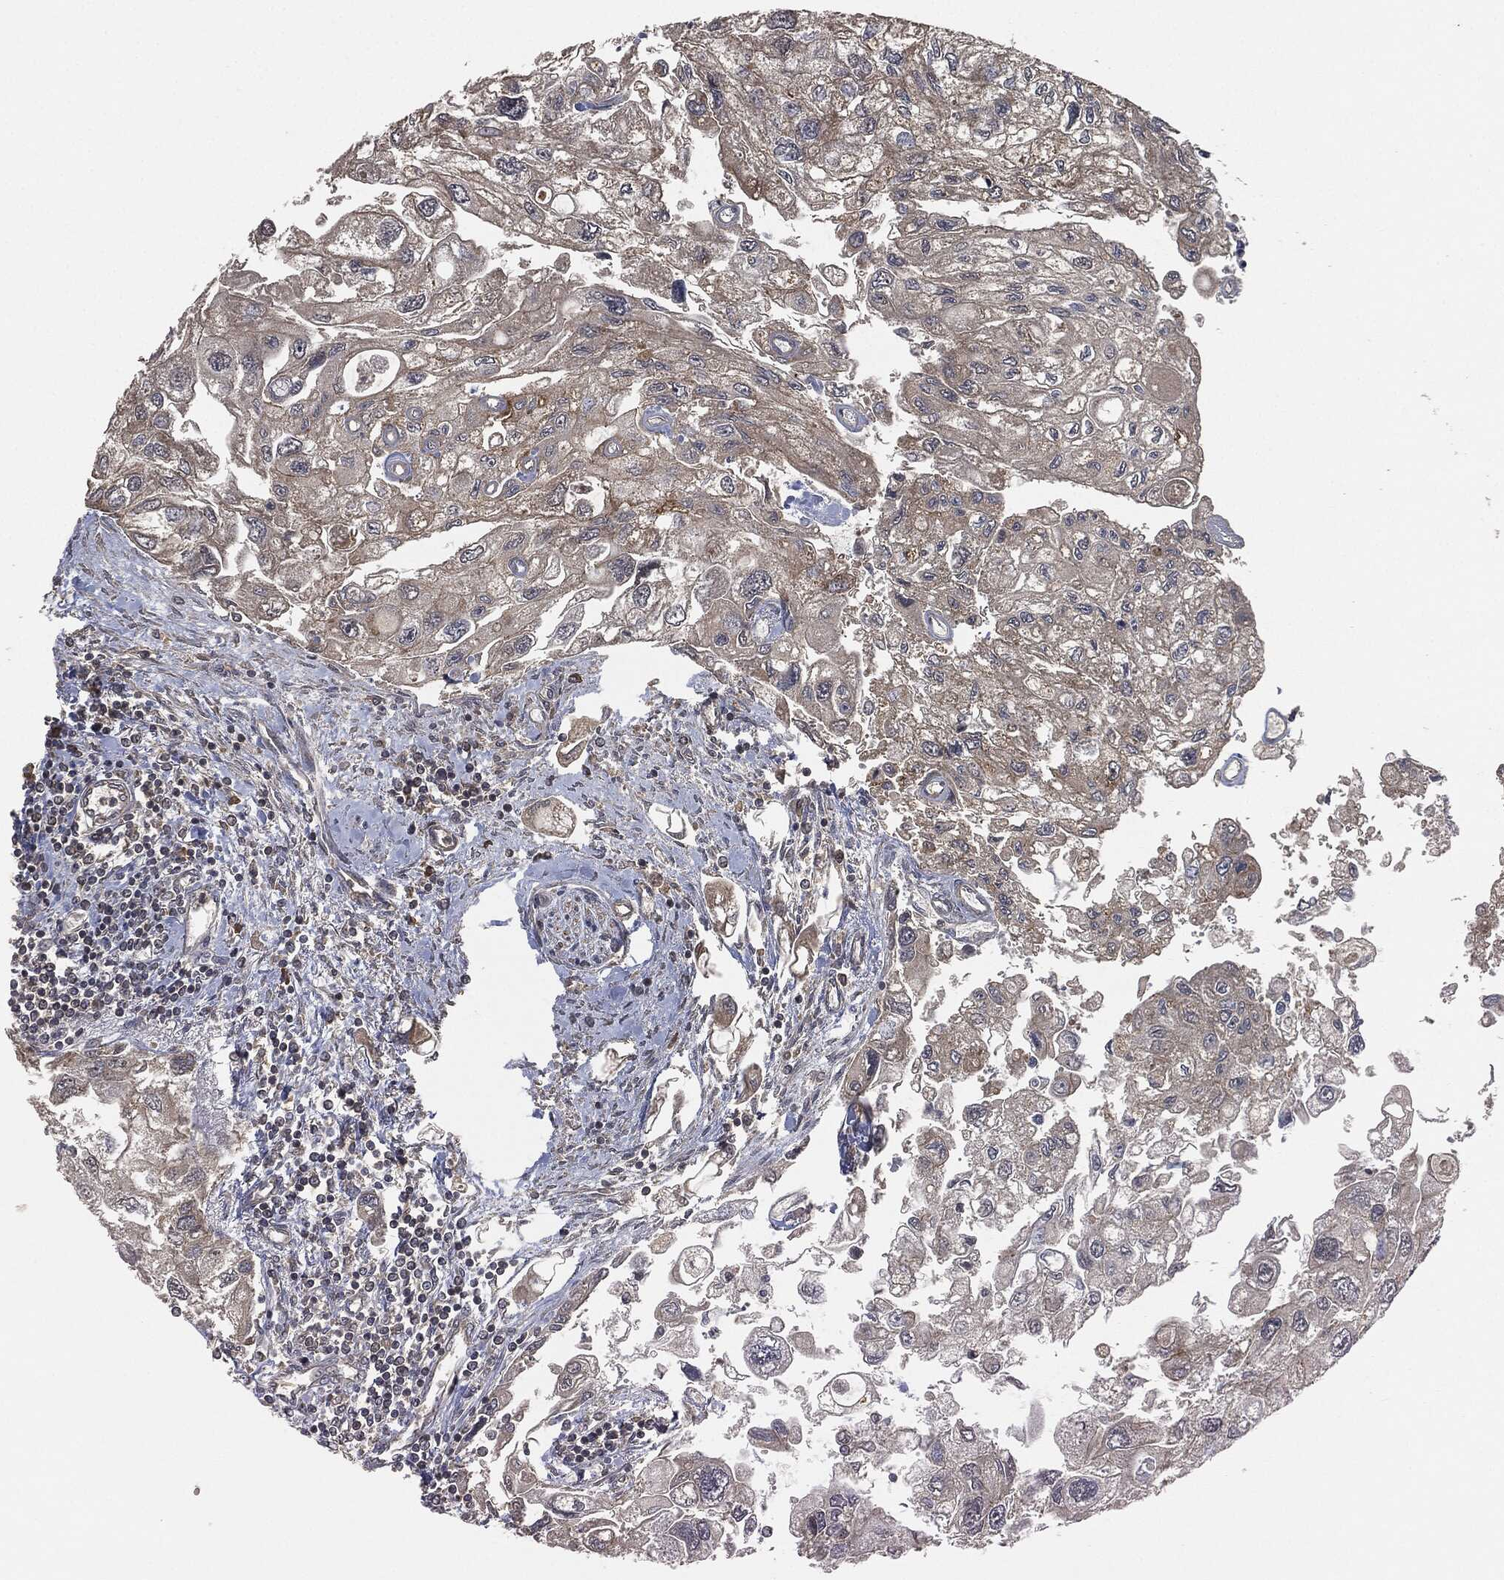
{"staining": {"intensity": "weak", "quantity": "<25%", "location": "cytoplasmic/membranous"}, "tissue": "urothelial cancer", "cell_type": "Tumor cells", "image_type": "cancer", "snomed": [{"axis": "morphology", "description": "Urothelial carcinoma, High grade"}, {"axis": "topography", "description": "Urinary bladder"}], "caption": "IHC histopathology image of high-grade urothelial carcinoma stained for a protein (brown), which reveals no expression in tumor cells. (DAB IHC with hematoxylin counter stain).", "gene": "ERBIN", "patient": {"sex": "male", "age": 59}}